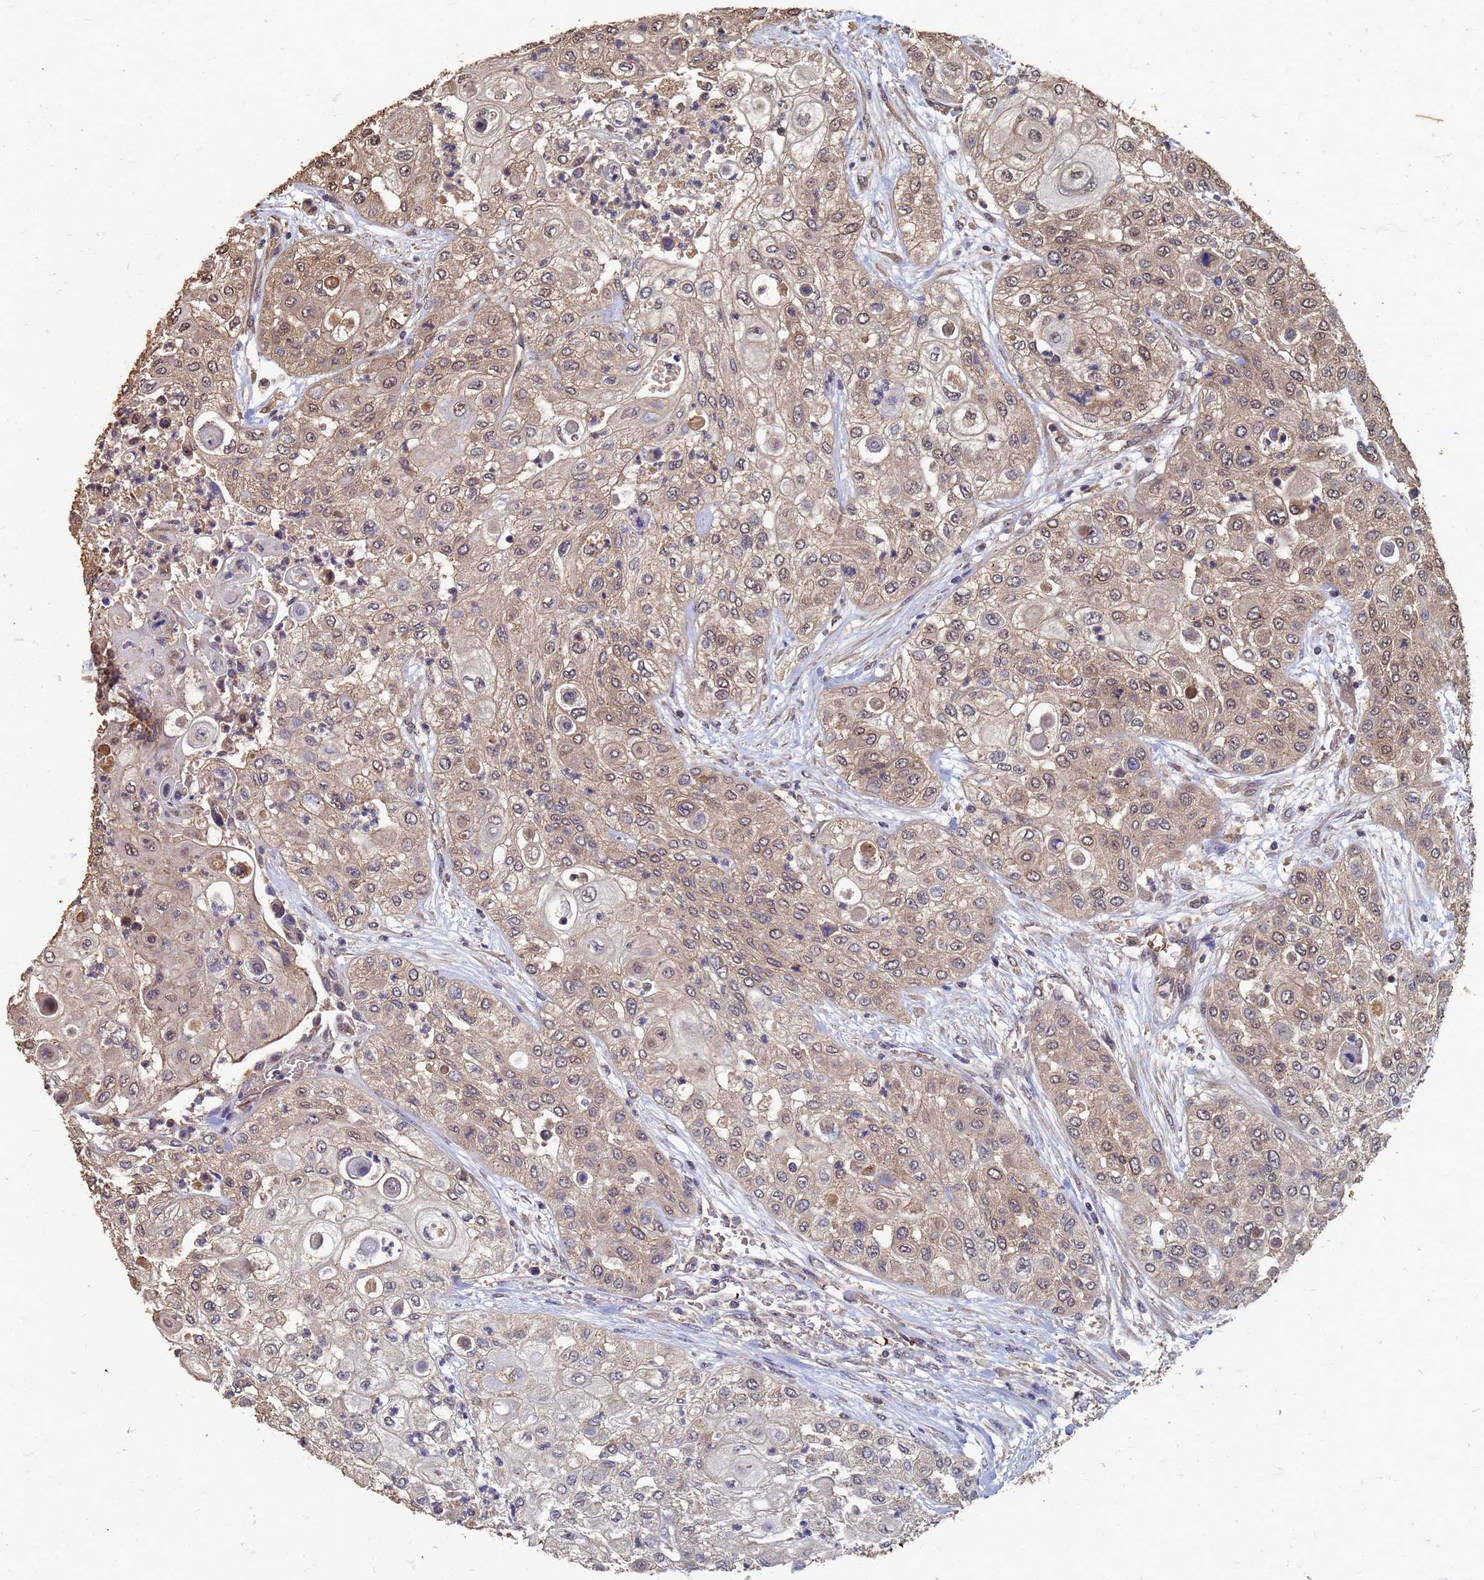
{"staining": {"intensity": "weak", "quantity": ">75%", "location": "cytoplasmic/membranous"}, "tissue": "urothelial cancer", "cell_type": "Tumor cells", "image_type": "cancer", "snomed": [{"axis": "morphology", "description": "Urothelial carcinoma, High grade"}, {"axis": "topography", "description": "Urinary bladder"}], "caption": "Protein expression analysis of urothelial cancer displays weak cytoplasmic/membranous expression in approximately >75% of tumor cells.", "gene": "DPH5", "patient": {"sex": "female", "age": 79}}